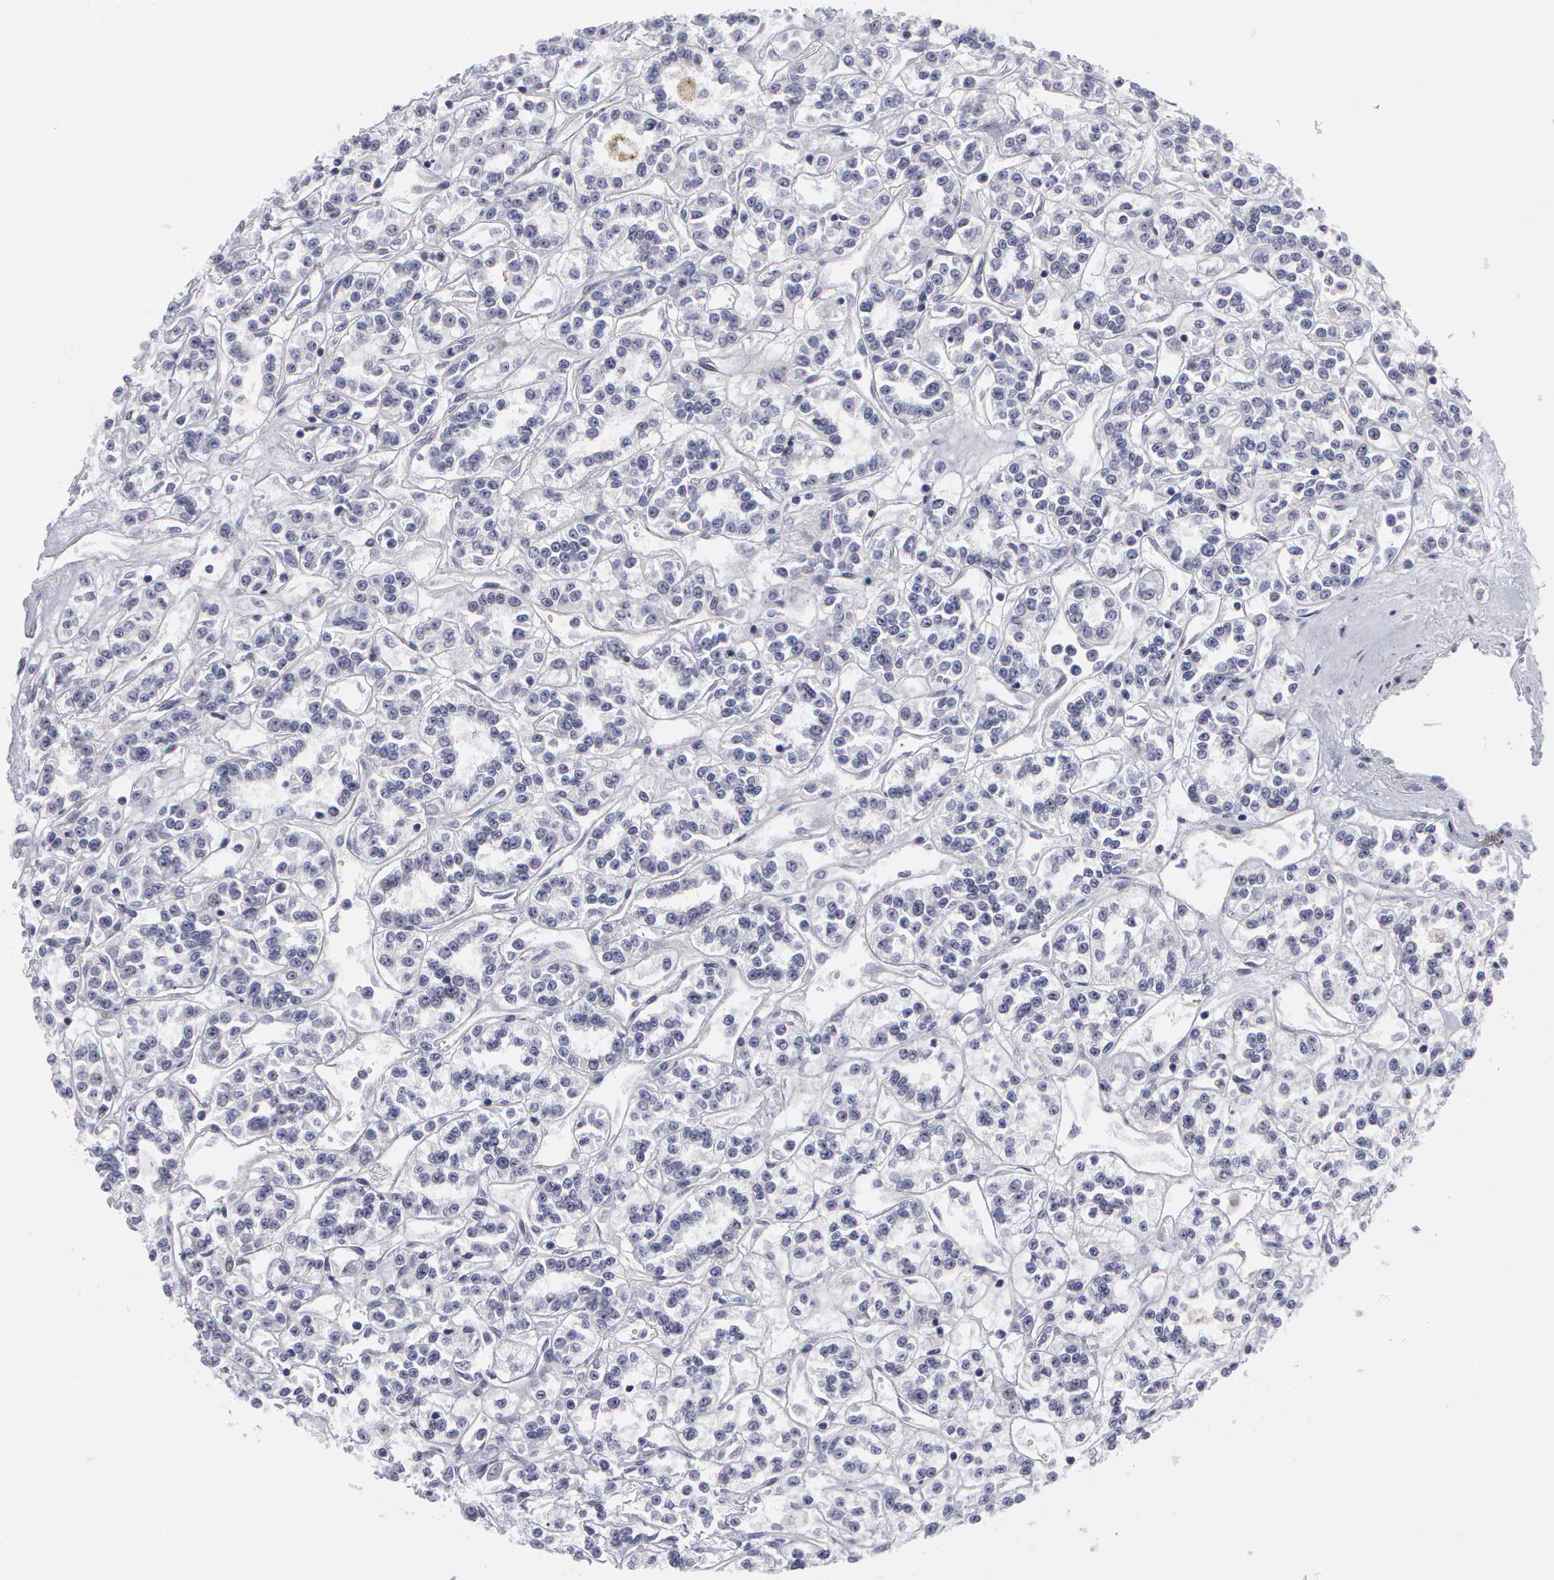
{"staining": {"intensity": "negative", "quantity": "none", "location": "none"}, "tissue": "renal cancer", "cell_type": "Tumor cells", "image_type": "cancer", "snomed": [{"axis": "morphology", "description": "Adenocarcinoma, NOS"}, {"axis": "topography", "description": "Kidney"}], "caption": "There is no significant positivity in tumor cells of renal cancer.", "gene": "SMC1B", "patient": {"sex": "female", "age": 76}}